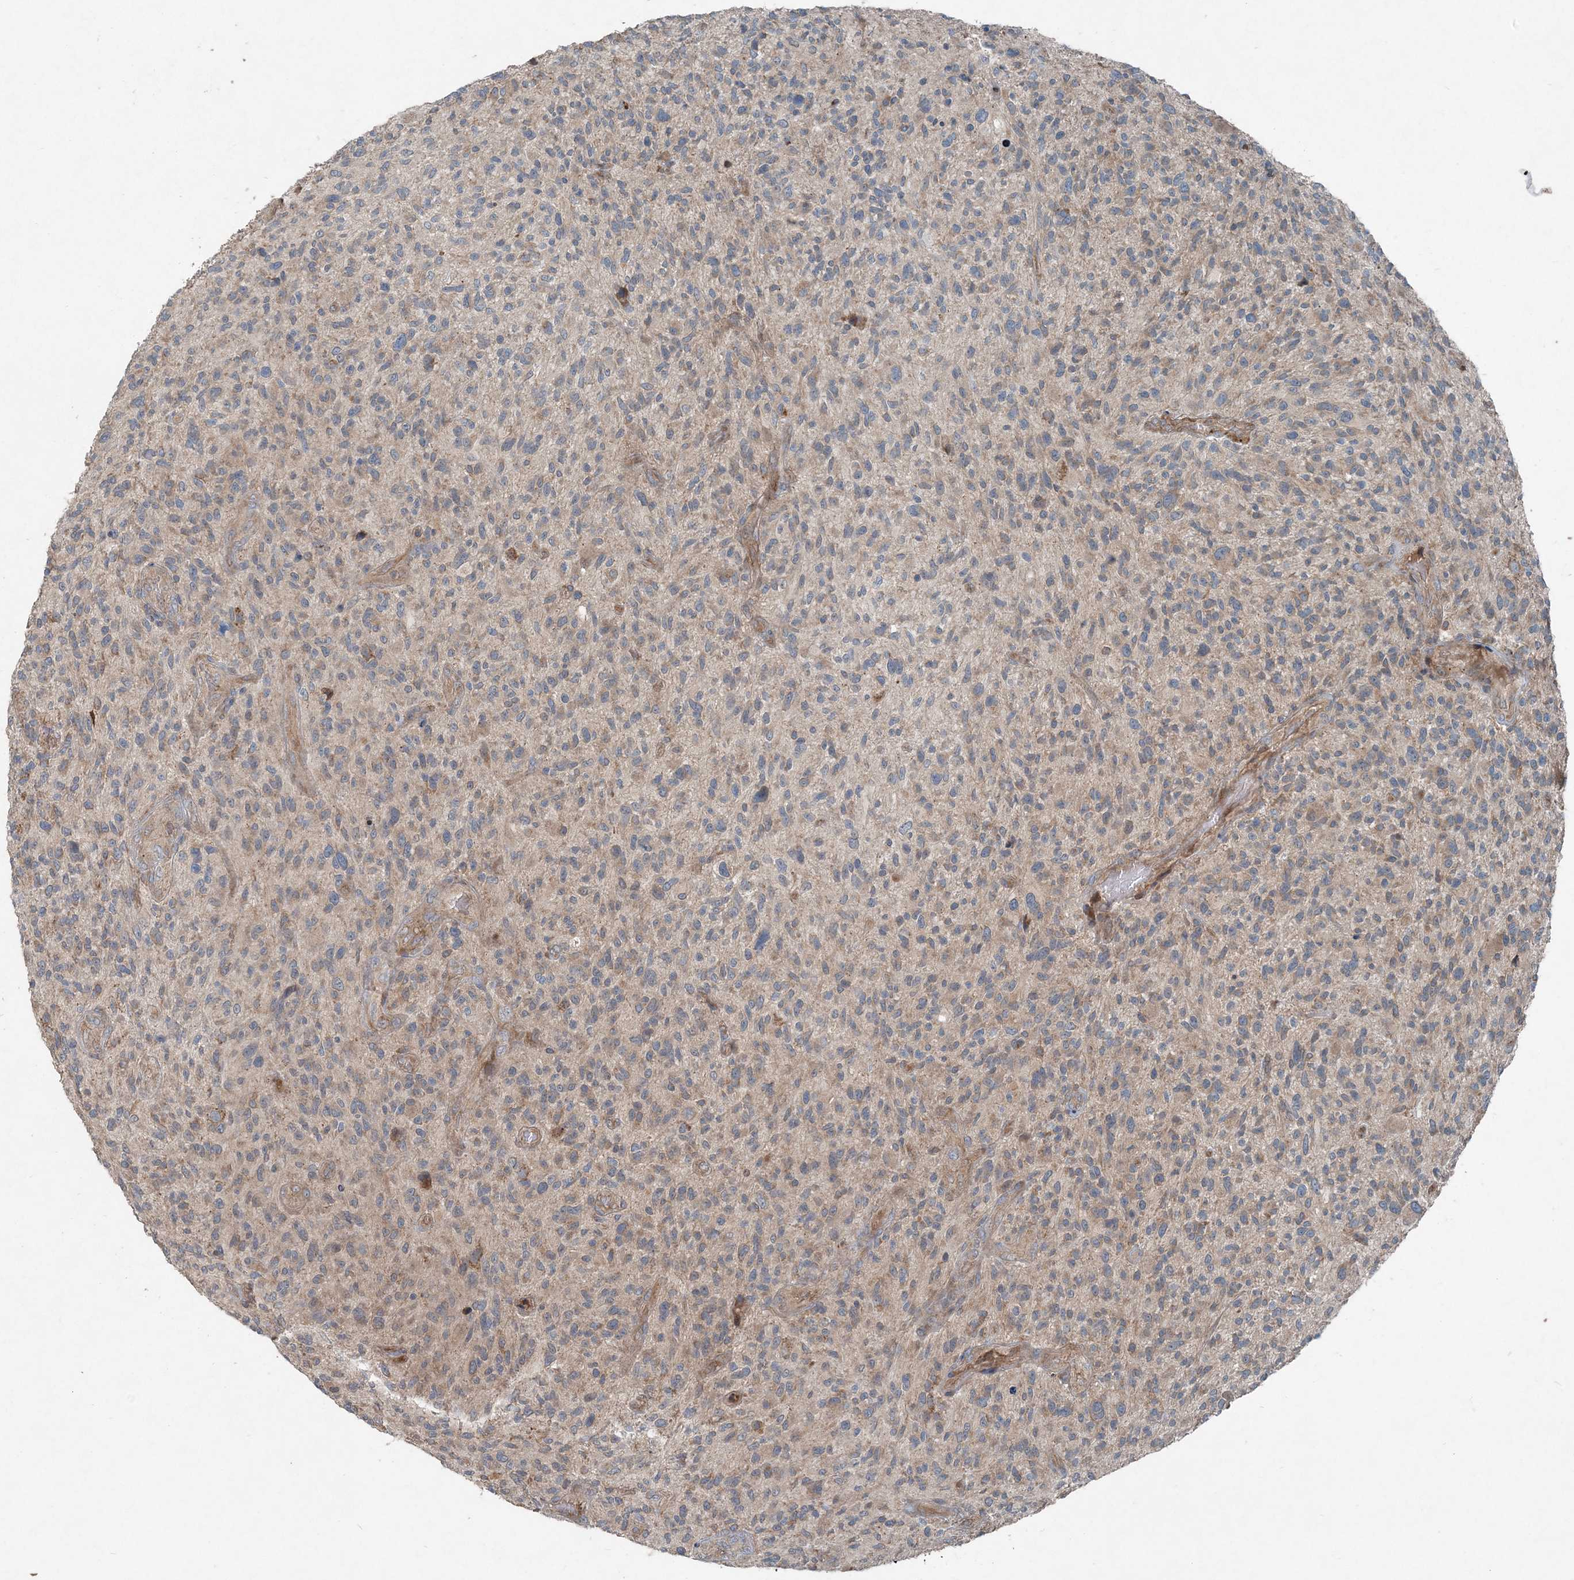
{"staining": {"intensity": "weak", "quantity": ">75%", "location": "cytoplasmic/membranous"}, "tissue": "glioma", "cell_type": "Tumor cells", "image_type": "cancer", "snomed": [{"axis": "morphology", "description": "Glioma, malignant, High grade"}, {"axis": "topography", "description": "Brain"}], "caption": "IHC histopathology image of malignant high-grade glioma stained for a protein (brown), which shows low levels of weak cytoplasmic/membranous positivity in about >75% of tumor cells.", "gene": "INTU", "patient": {"sex": "male", "age": 47}}